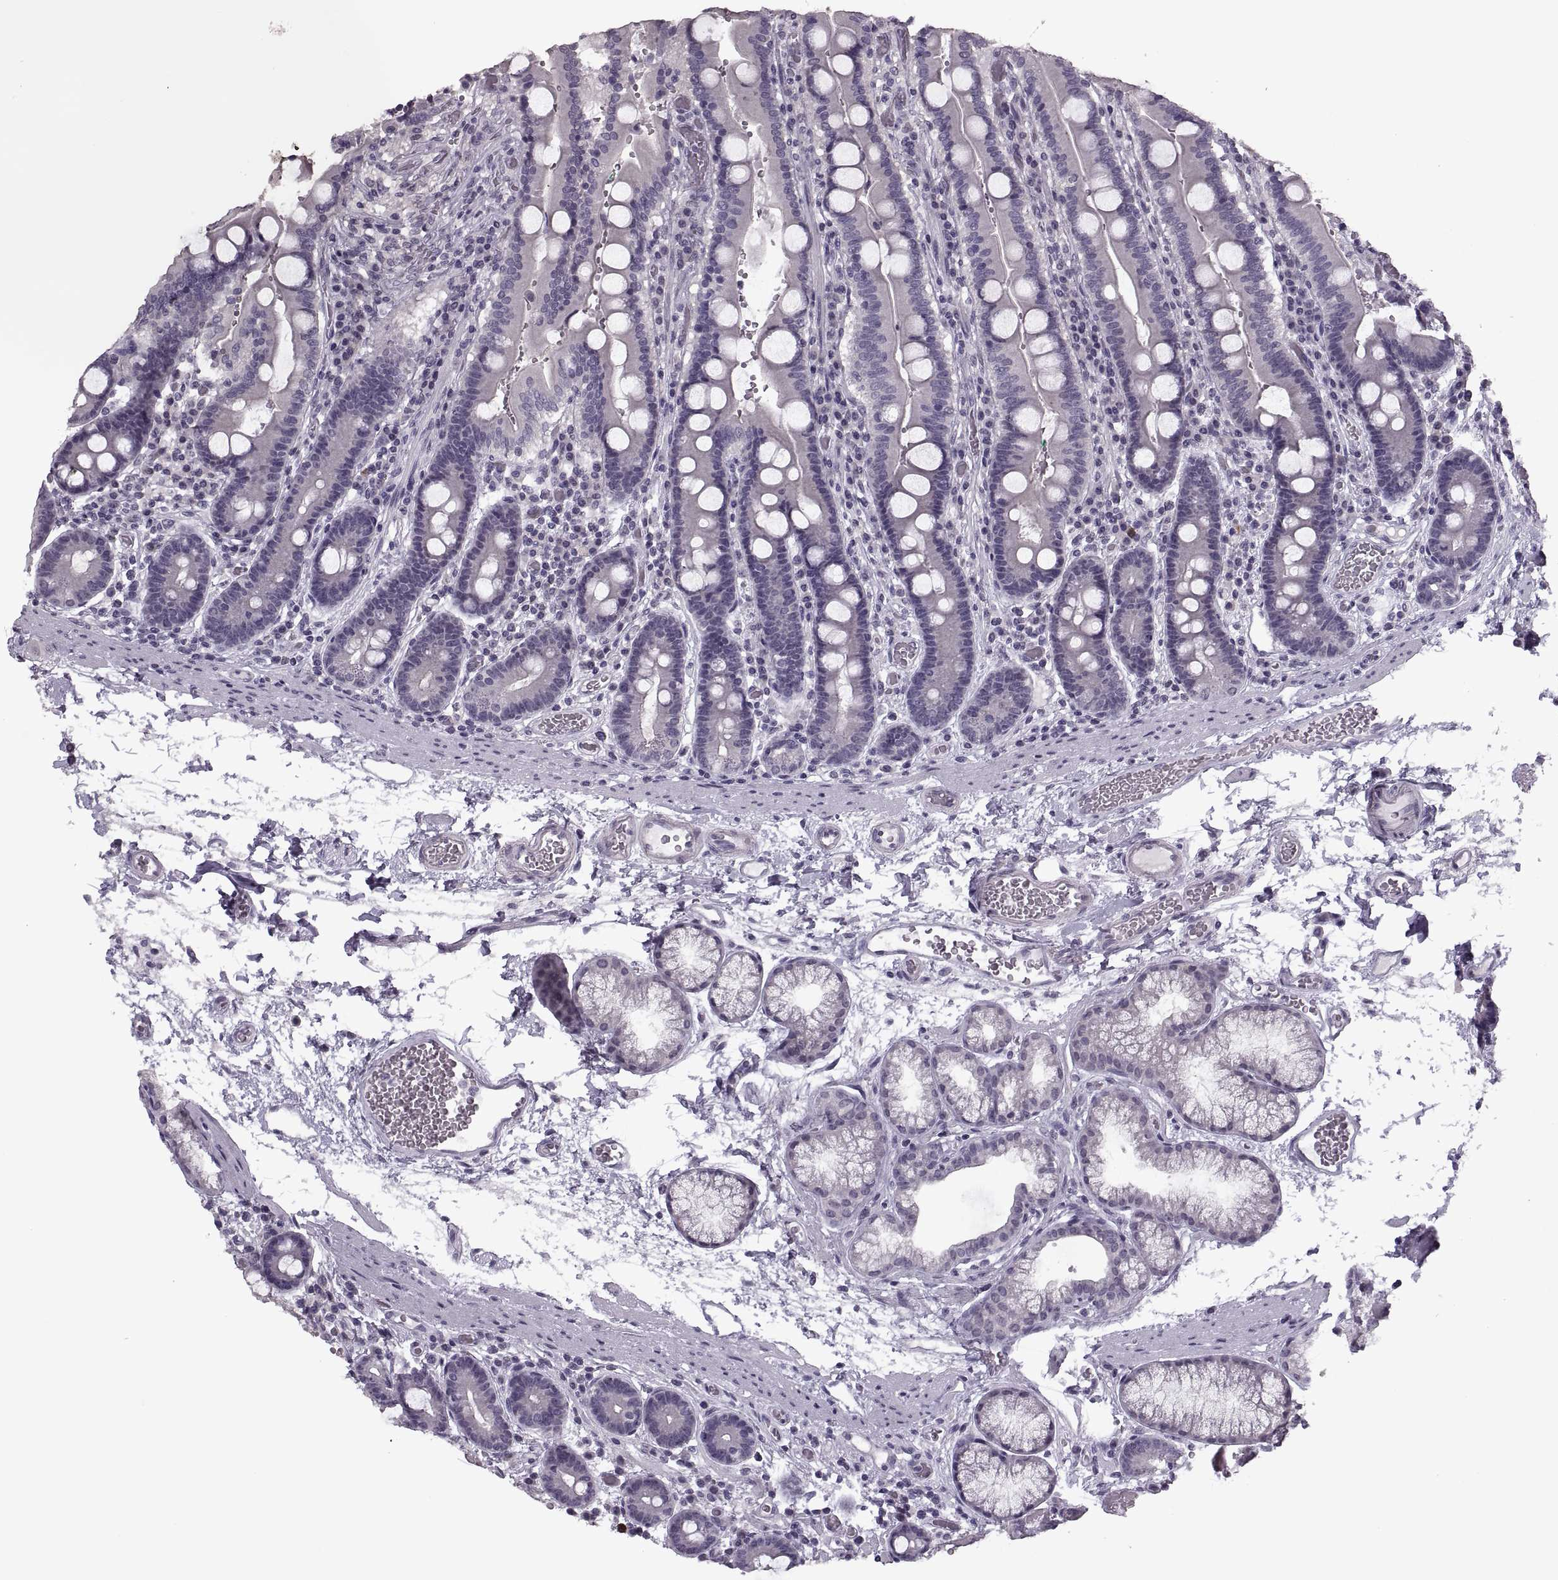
{"staining": {"intensity": "negative", "quantity": "none", "location": "none"}, "tissue": "duodenum", "cell_type": "Glandular cells", "image_type": "normal", "snomed": [{"axis": "morphology", "description": "Normal tissue, NOS"}, {"axis": "topography", "description": "Duodenum"}], "caption": "DAB immunohistochemical staining of benign duodenum demonstrates no significant positivity in glandular cells.", "gene": "PAGE2B", "patient": {"sex": "female", "age": 62}}